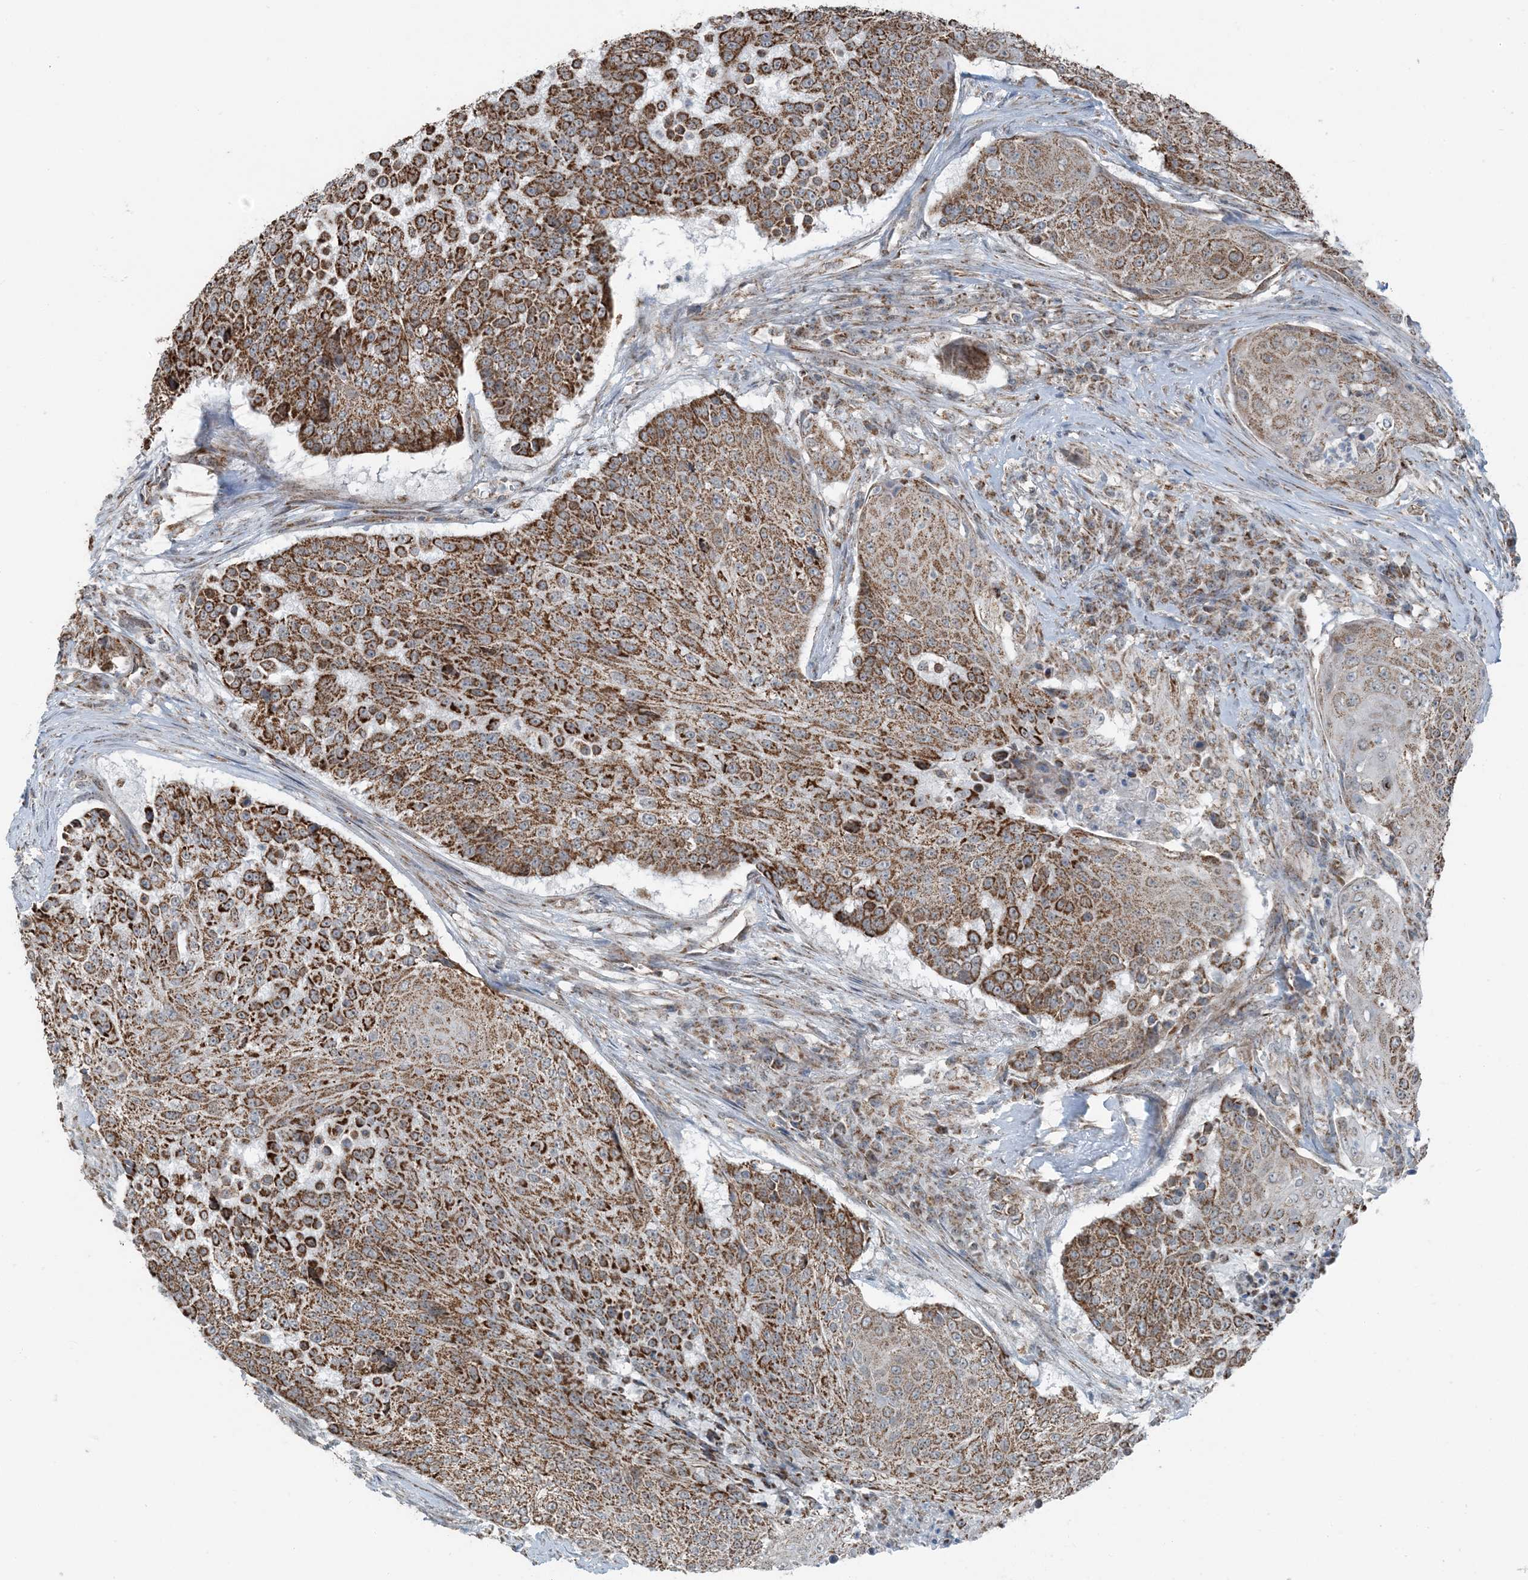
{"staining": {"intensity": "strong", "quantity": ">75%", "location": "cytoplasmic/membranous"}, "tissue": "urothelial cancer", "cell_type": "Tumor cells", "image_type": "cancer", "snomed": [{"axis": "morphology", "description": "Urothelial carcinoma, High grade"}, {"axis": "topography", "description": "Urinary bladder"}], "caption": "This histopathology image displays immunohistochemistry (IHC) staining of human urothelial cancer, with high strong cytoplasmic/membranous positivity in about >75% of tumor cells.", "gene": "PILRB", "patient": {"sex": "female", "age": 63}}